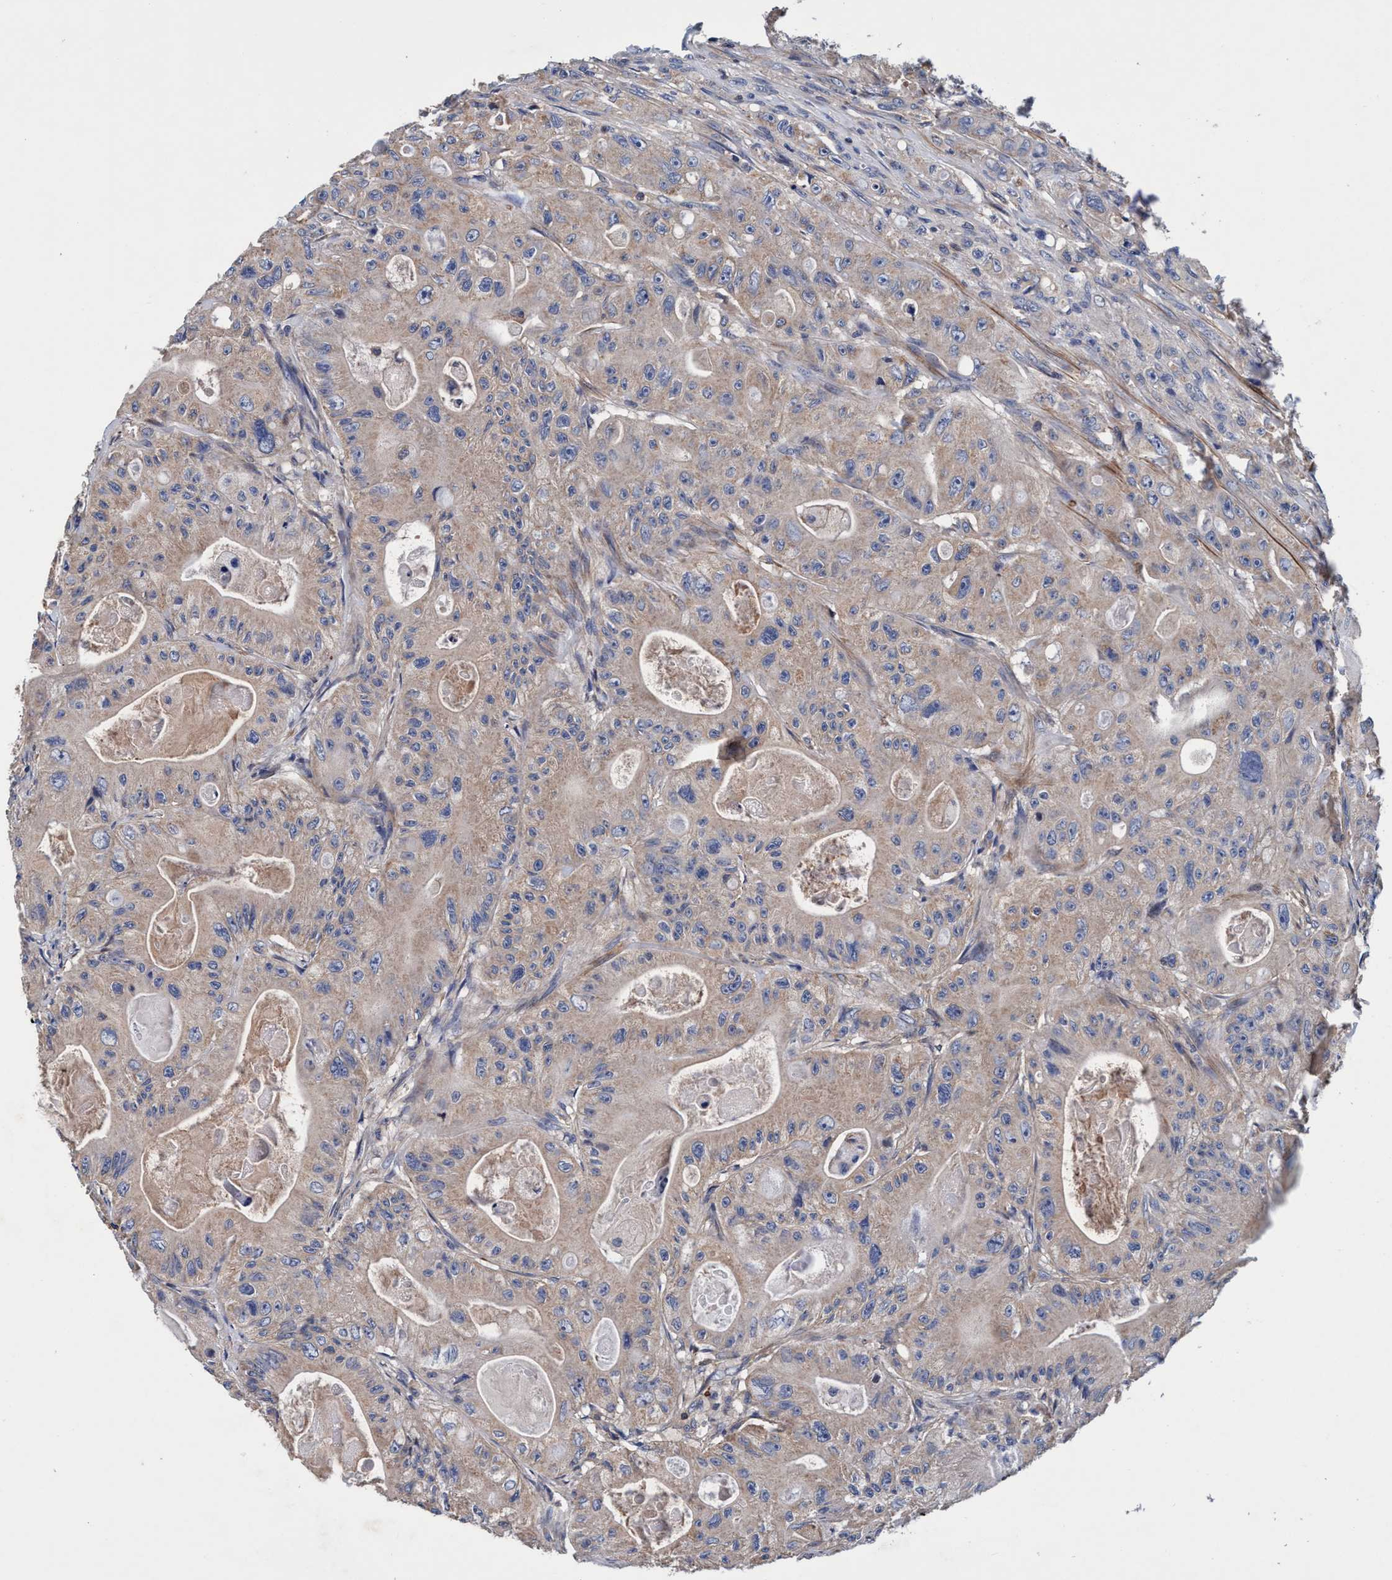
{"staining": {"intensity": "weak", "quantity": ">75%", "location": "cytoplasmic/membranous"}, "tissue": "colorectal cancer", "cell_type": "Tumor cells", "image_type": "cancer", "snomed": [{"axis": "morphology", "description": "Adenocarcinoma, NOS"}, {"axis": "topography", "description": "Colon"}], "caption": "Weak cytoplasmic/membranous staining is seen in about >75% of tumor cells in adenocarcinoma (colorectal). The protein is shown in brown color, while the nuclei are stained blue.", "gene": "RNF208", "patient": {"sex": "female", "age": 46}}